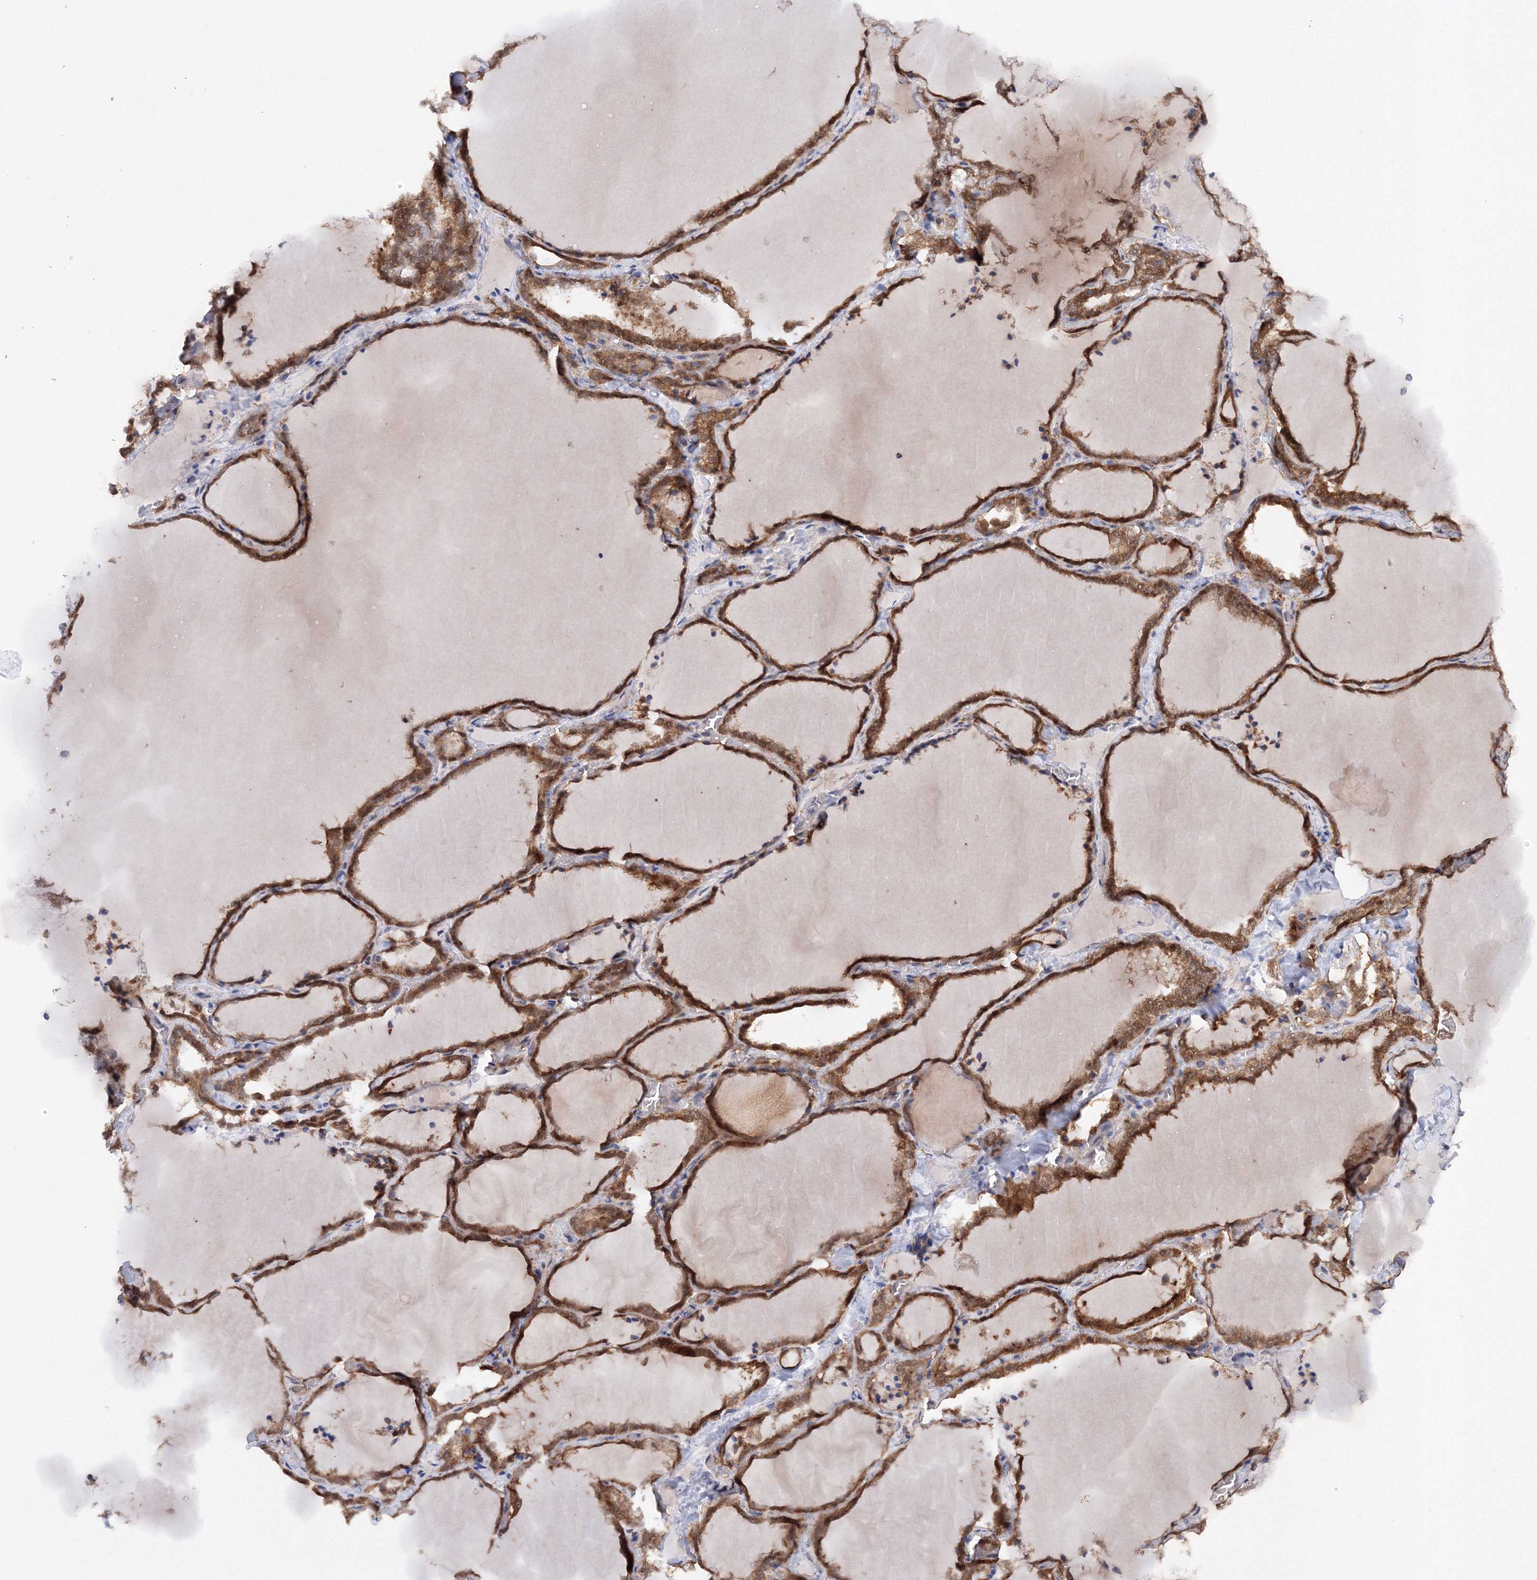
{"staining": {"intensity": "strong", "quantity": ">75%", "location": "cytoplasmic/membranous,nuclear"}, "tissue": "thyroid gland", "cell_type": "Glandular cells", "image_type": "normal", "snomed": [{"axis": "morphology", "description": "Normal tissue, NOS"}, {"axis": "topography", "description": "Thyroid gland"}], "caption": "Protein expression analysis of normal thyroid gland shows strong cytoplasmic/membranous,nuclear staining in approximately >75% of glandular cells.", "gene": "DIS3L2", "patient": {"sex": "female", "age": 22}}